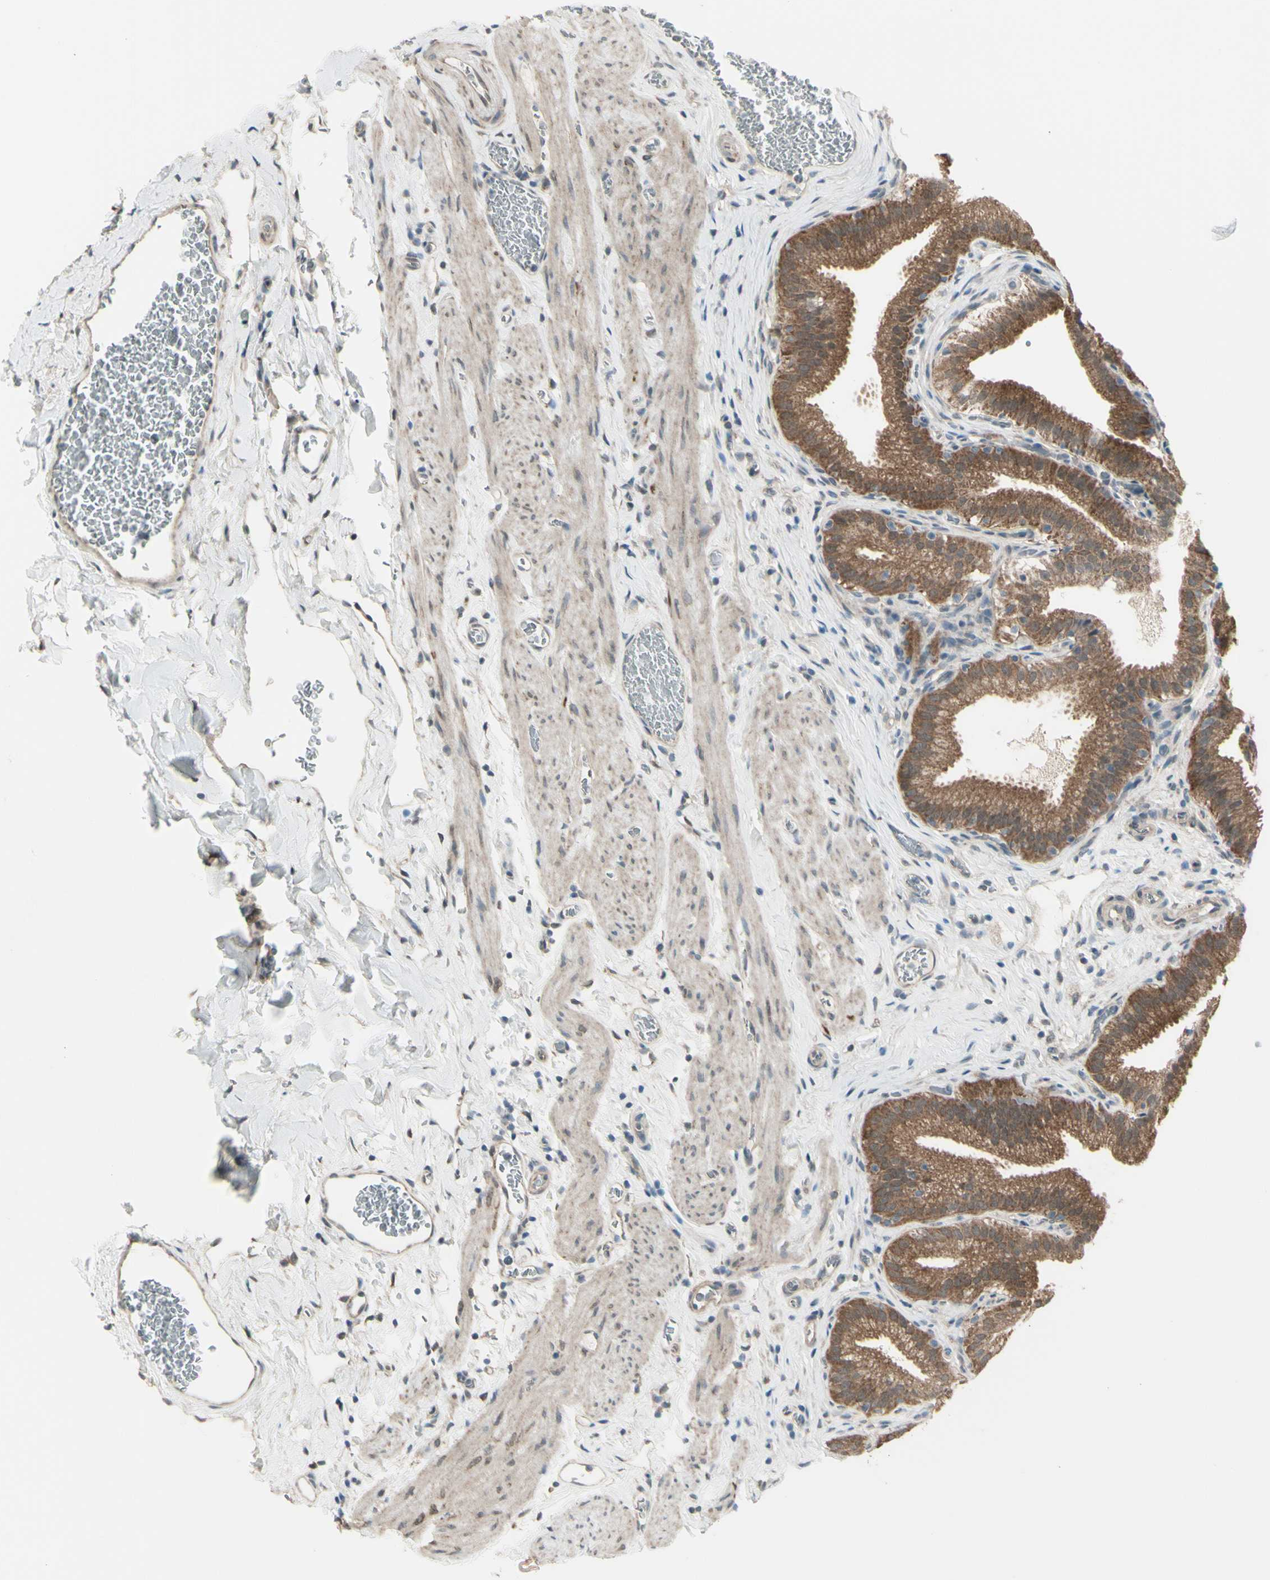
{"staining": {"intensity": "moderate", "quantity": ">75%", "location": "cytoplasmic/membranous"}, "tissue": "gallbladder", "cell_type": "Glandular cells", "image_type": "normal", "snomed": [{"axis": "morphology", "description": "Normal tissue, NOS"}, {"axis": "topography", "description": "Gallbladder"}], "caption": "Glandular cells display medium levels of moderate cytoplasmic/membranous expression in approximately >75% of cells in unremarkable human gallbladder.", "gene": "NAXD", "patient": {"sex": "male", "age": 54}}